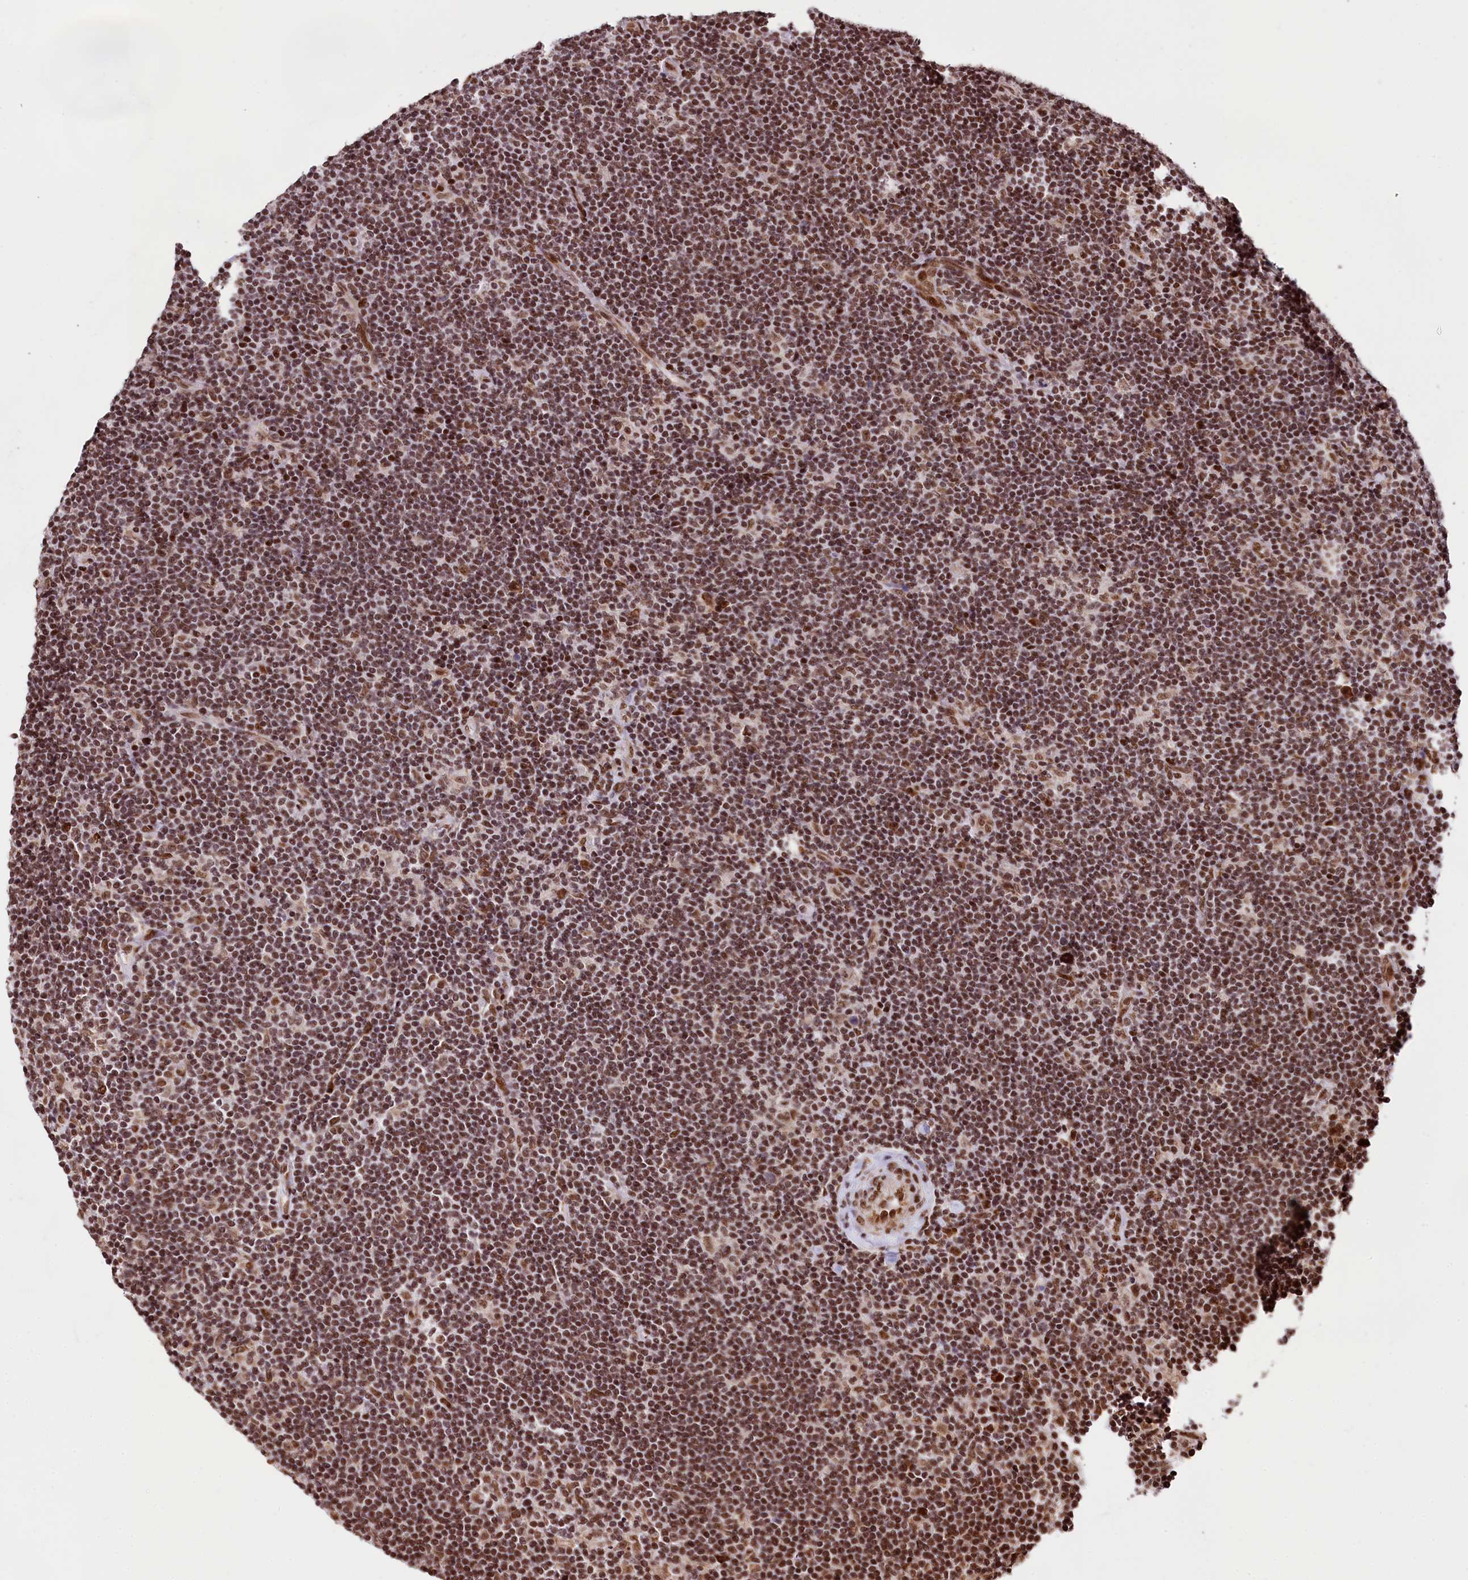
{"staining": {"intensity": "weak", "quantity": ">75%", "location": "nuclear"}, "tissue": "lymphoma", "cell_type": "Tumor cells", "image_type": "cancer", "snomed": [{"axis": "morphology", "description": "Hodgkin's disease, NOS"}, {"axis": "topography", "description": "Lymph node"}], "caption": "Protein staining of Hodgkin's disease tissue shows weak nuclear staining in approximately >75% of tumor cells.", "gene": "PDS5B", "patient": {"sex": "female", "age": 57}}